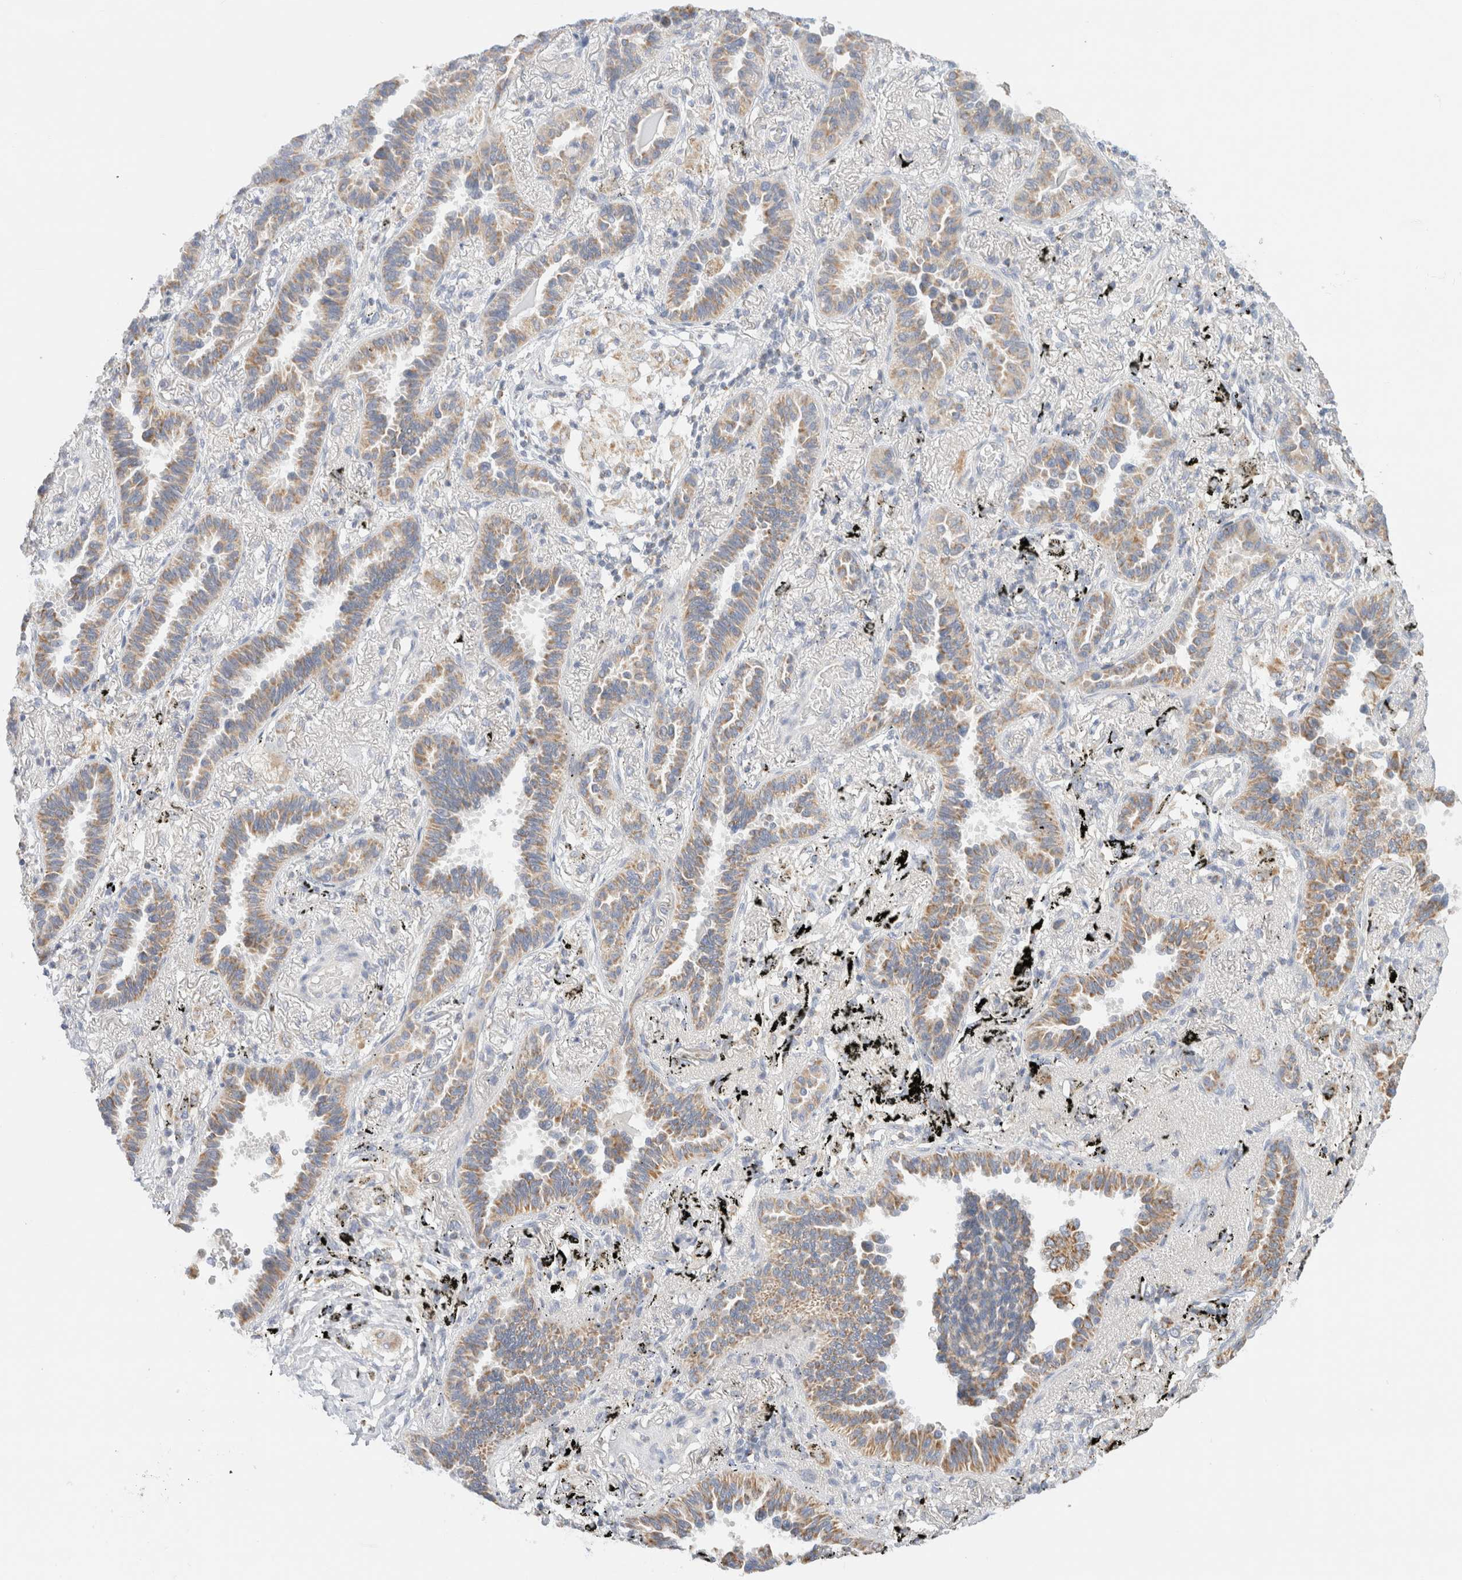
{"staining": {"intensity": "moderate", "quantity": ">75%", "location": "cytoplasmic/membranous"}, "tissue": "lung cancer", "cell_type": "Tumor cells", "image_type": "cancer", "snomed": [{"axis": "morphology", "description": "Adenocarcinoma, NOS"}, {"axis": "topography", "description": "Lung"}], "caption": "IHC (DAB) staining of human lung cancer displays moderate cytoplasmic/membranous protein expression in approximately >75% of tumor cells.", "gene": "HDHD3", "patient": {"sex": "male", "age": 59}}